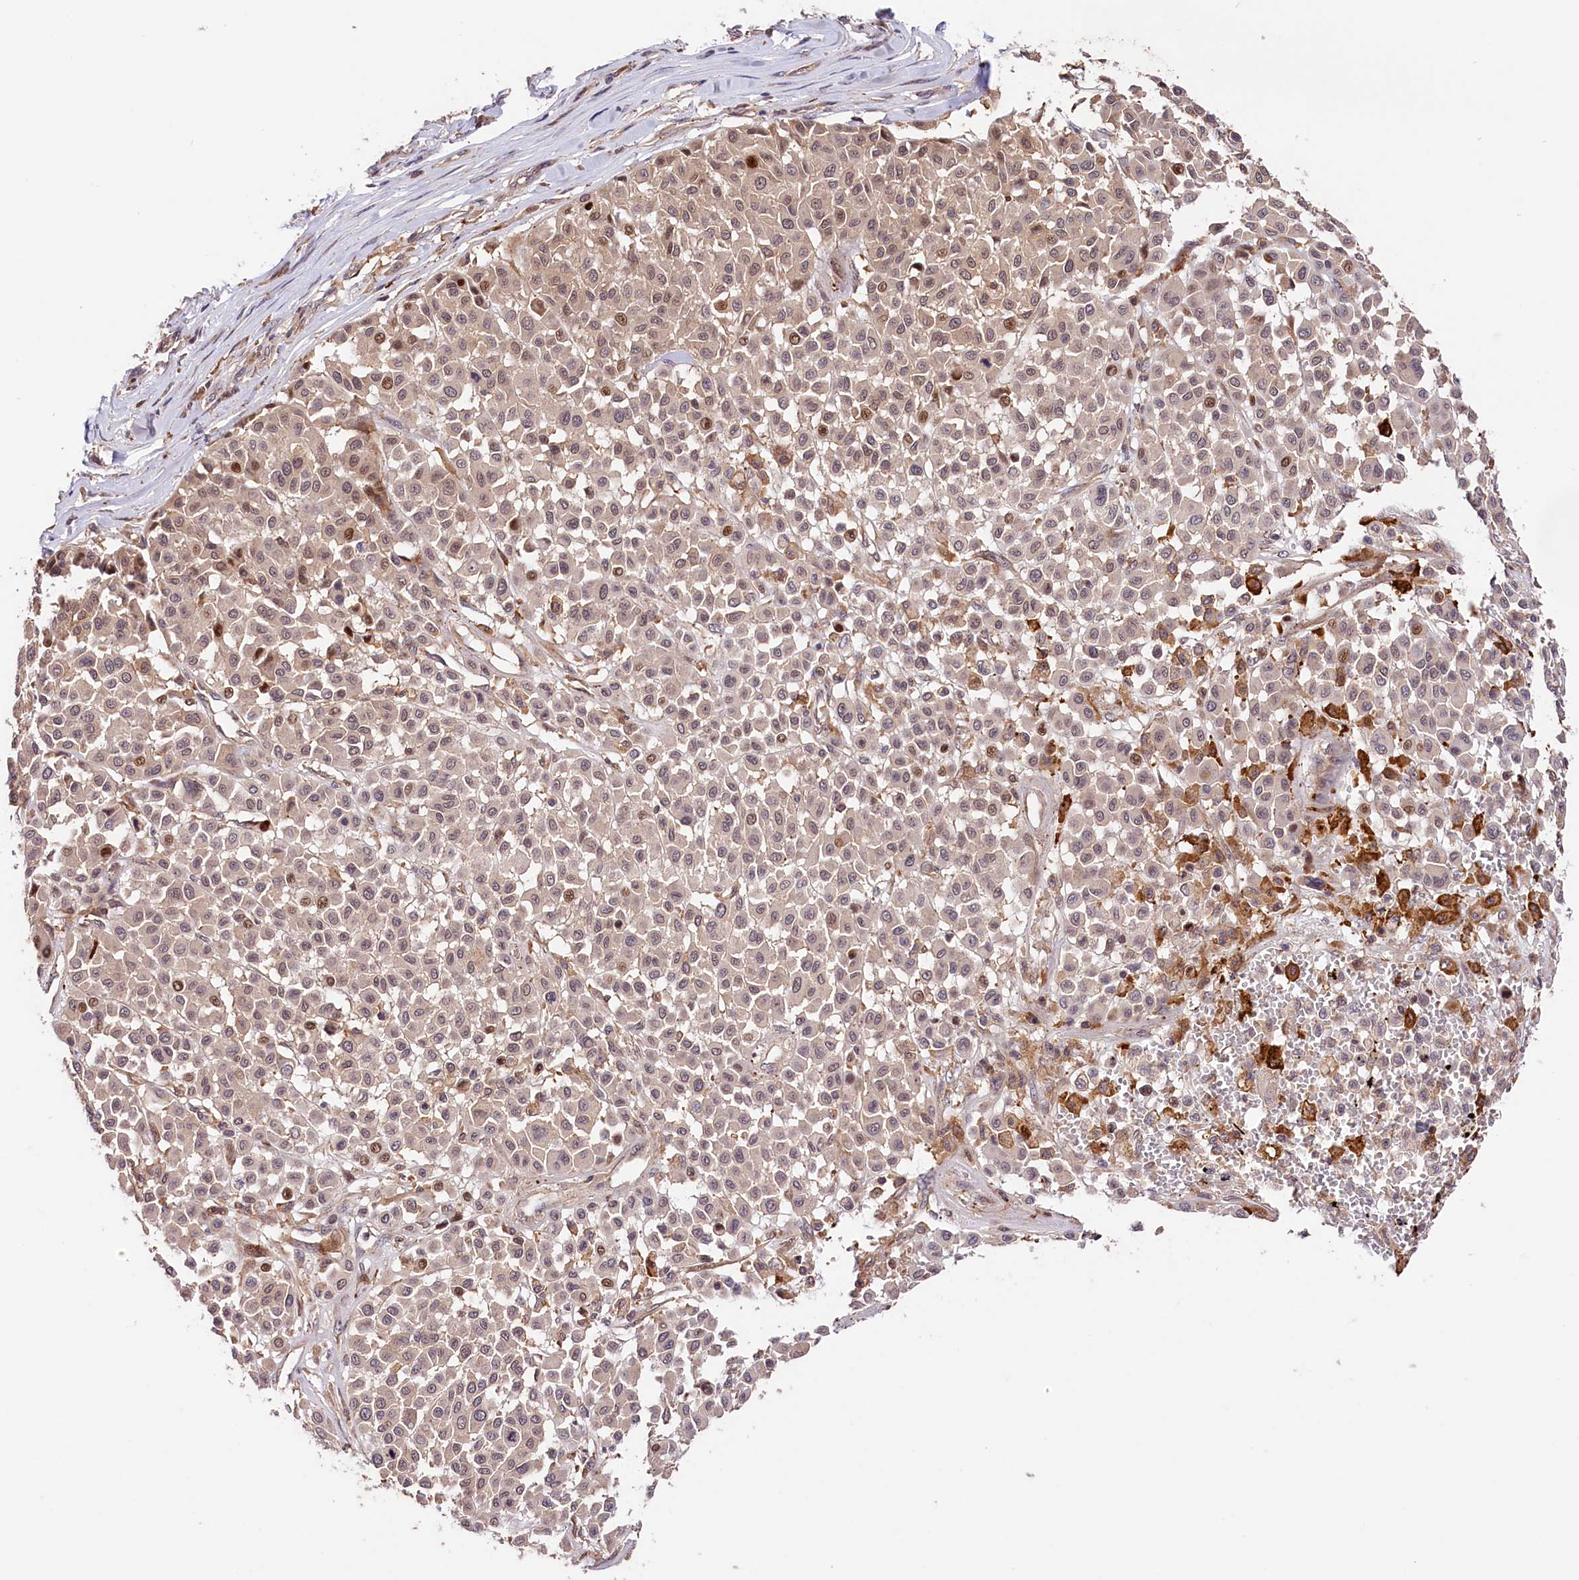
{"staining": {"intensity": "weak", "quantity": "25%-75%", "location": "cytoplasmic/membranous,nuclear"}, "tissue": "melanoma", "cell_type": "Tumor cells", "image_type": "cancer", "snomed": [{"axis": "morphology", "description": "Malignant melanoma, Metastatic site"}, {"axis": "topography", "description": "Soft tissue"}], "caption": "Malignant melanoma (metastatic site) stained with a protein marker shows weak staining in tumor cells.", "gene": "CACNA1H", "patient": {"sex": "male", "age": 41}}